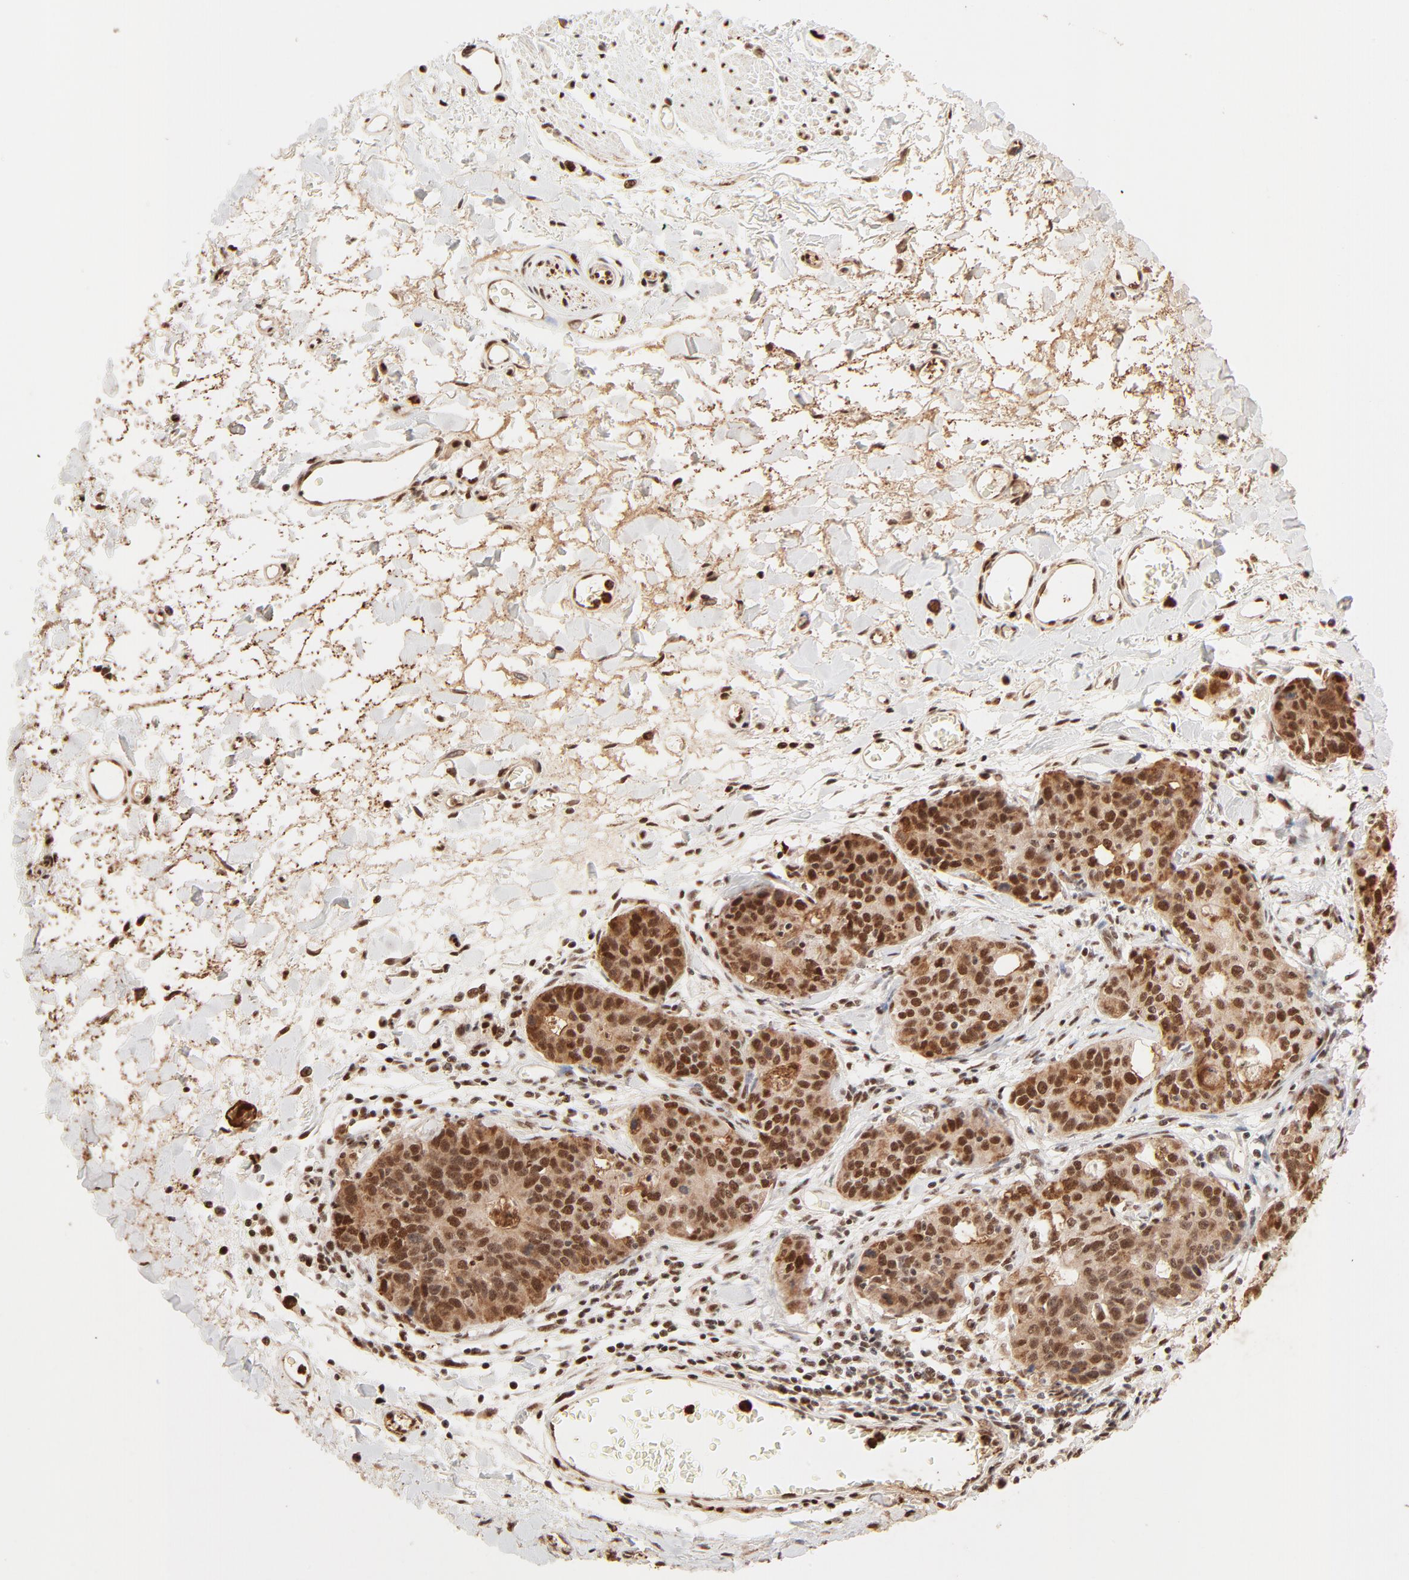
{"staining": {"intensity": "strong", "quantity": ">75%", "location": "cytoplasmic/membranous,nuclear"}, "tissue": "stomach cancer", "cell_type": "Tumor cells", "image_type": "cancer", "snomed": [{"axis": "morphology", "description": "Adenocarcinoma, NOS"}, {"axis": "topography", "description": "Esophagus"}, {"axis": "topography", "description": "Stomach"}], "caption": "This is an image of immunohistochemistry staining of stomach adenocarcinoma, which shows strong staining in the cytoplasmic/membranous and nuclear of tumor cells.", "gene": "FAM50A", "patient": {"sex": "male", "age": 74}}